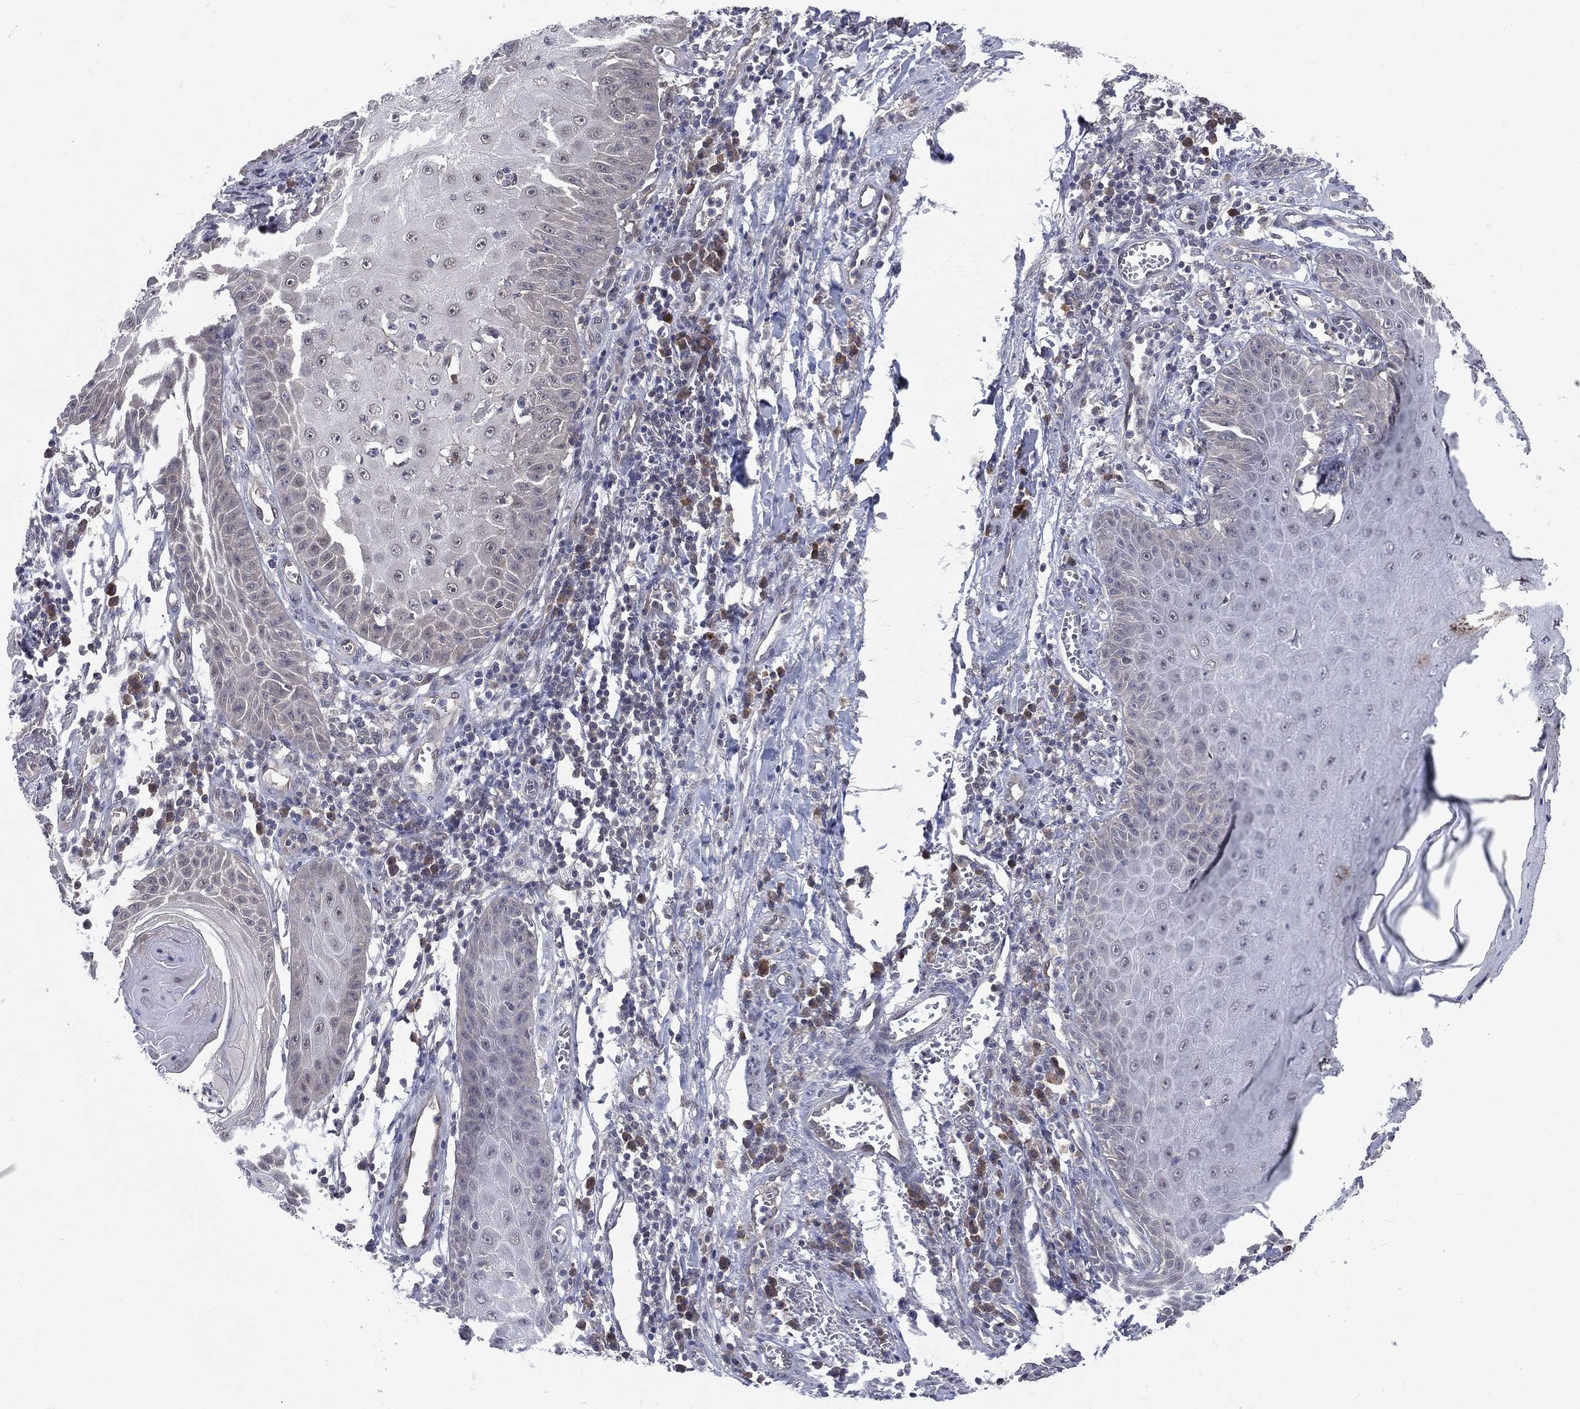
{"staining": {"intensity": "negative", "quantity": "none", "location": "none"}, "tissue": "skin cancer", "cell_type": "Tumor cells", "image_type": "cancer", "snomed": [{"axis": "morphology", "description": "Squamous cell carcinoma, NOS"}, {"axis": "topography", "description": "Skin"}], "caption": "IHC micrograph of human skin cancer stained for a protein (brown), which reveals no staining in tumor cells. The staining was performed using DAB to visualize the protein expression in brown, while the nuclei were stained in blue with hematoxylin (Magnification: 20x).", "gene": "DLG4", "patient": {"sex": "male", "age": 70}}